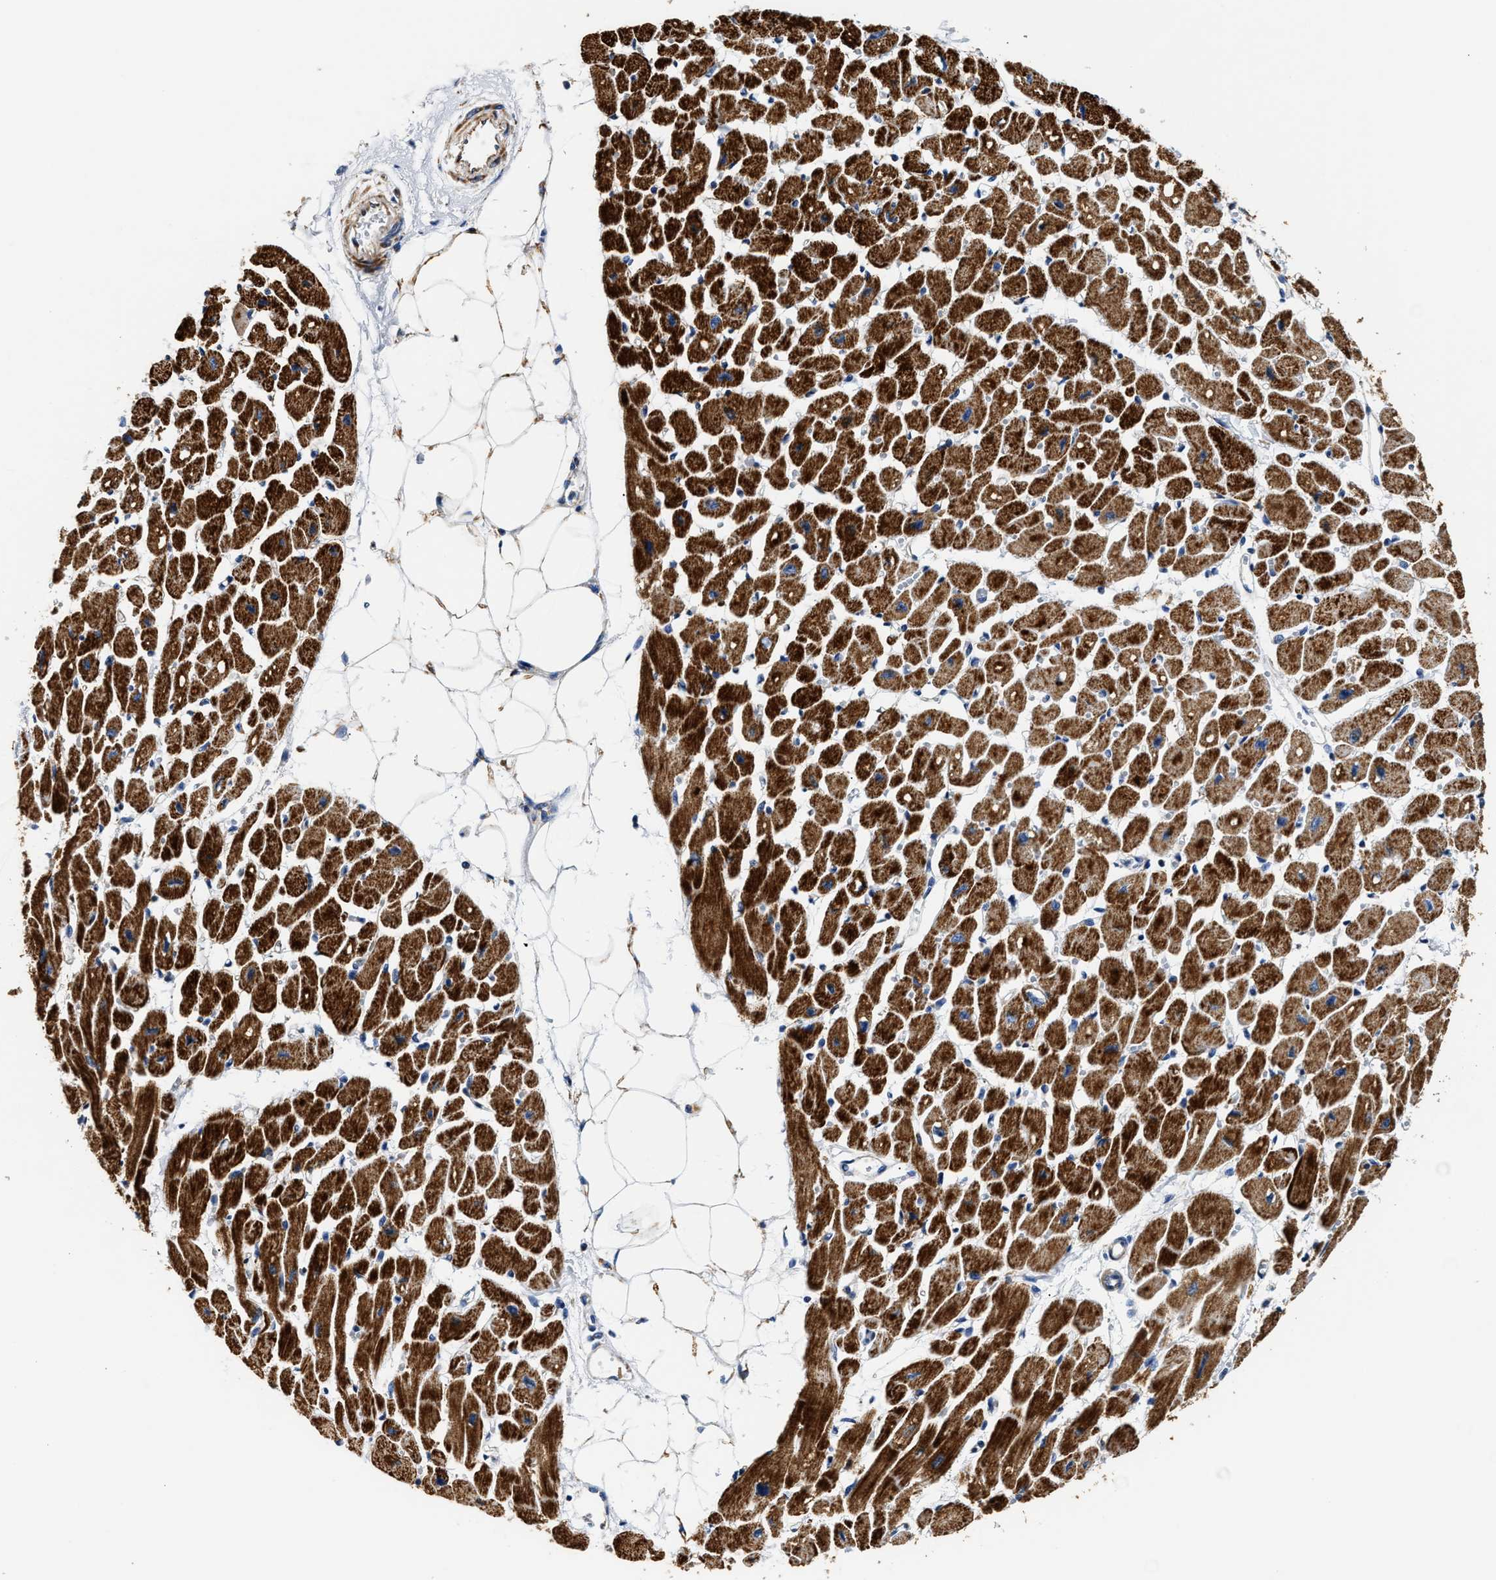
{"staining": {"intensity": "strong", "quantity": ">75%", "location": "cytoplasmic/membranous"}, "tissue": "heart muscle", "cell_type": "Cardiomyocytes", "image_type": "normal", "snomed": [{"axis": "morphology", "description": "Normal tissue, NOS"}, {"axis": "topography", "description": "Heart"}], "caption": "Protein staining displays strong cytoplasmic/membranous positivity in approximately >75% of cardiomyocytes in normal heart muscle.", "gene": "ACADVL", "patient": {"sex": "female", "age": 54}}